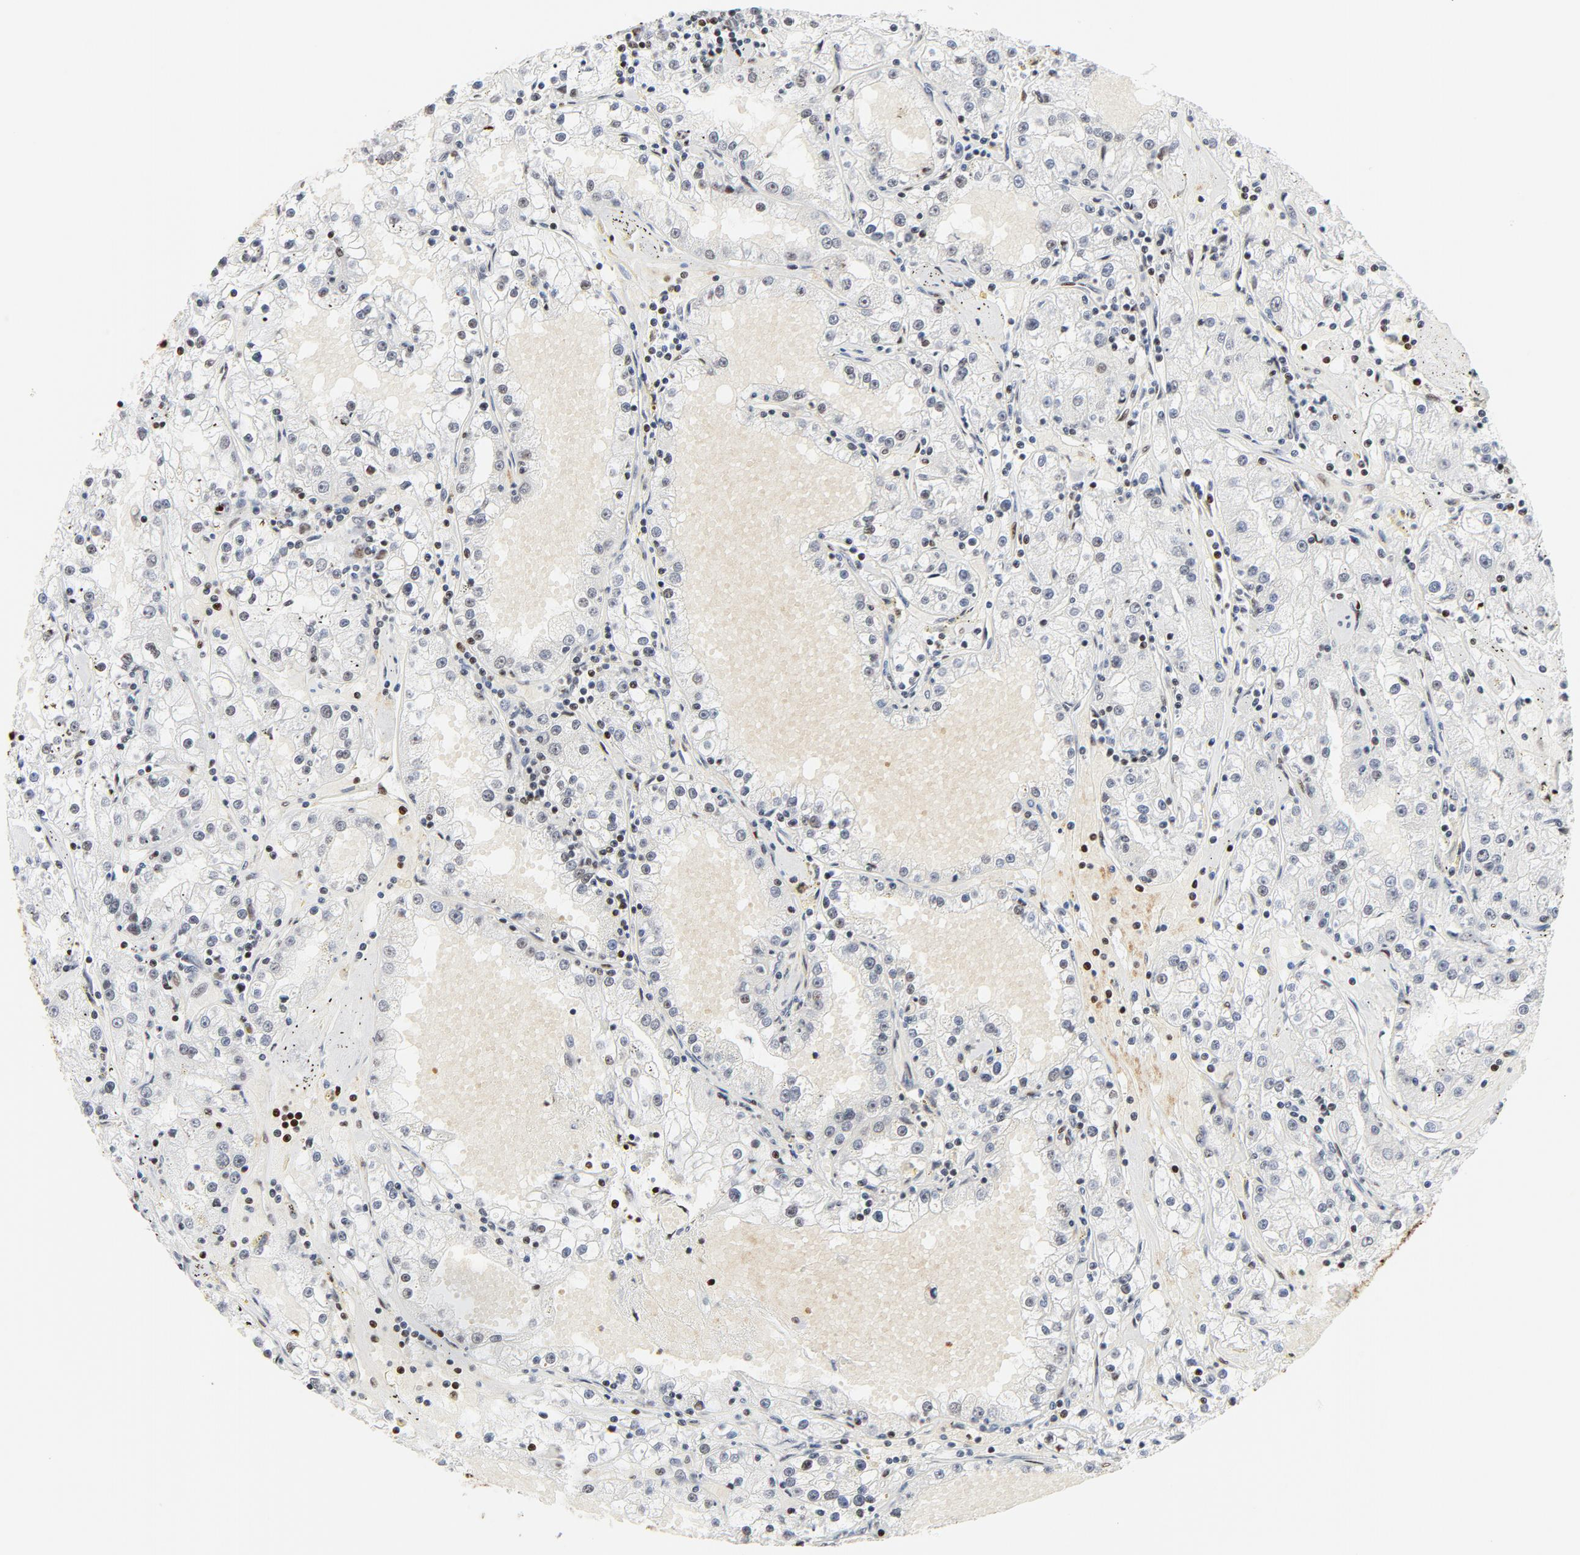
{"staining": {"intensity": "moderate", "quantity": ">75%", "location": "nuclear"}, "tissue": "renal cancer", "cell_type": "Tumor cells", "image_type": "cancer", "snomed": [{"axis": "morphology", "description": "Adenocarcinoma, NOS"}, {"axis": "topography", "description": "Kidney"}], "caption": "Renal adenocarcinoma stained for a protein reveals moderate nuclear positivity in tumor cells.", "gene": "XRCC6", "patient": {"sex": "male", "age": 56}}